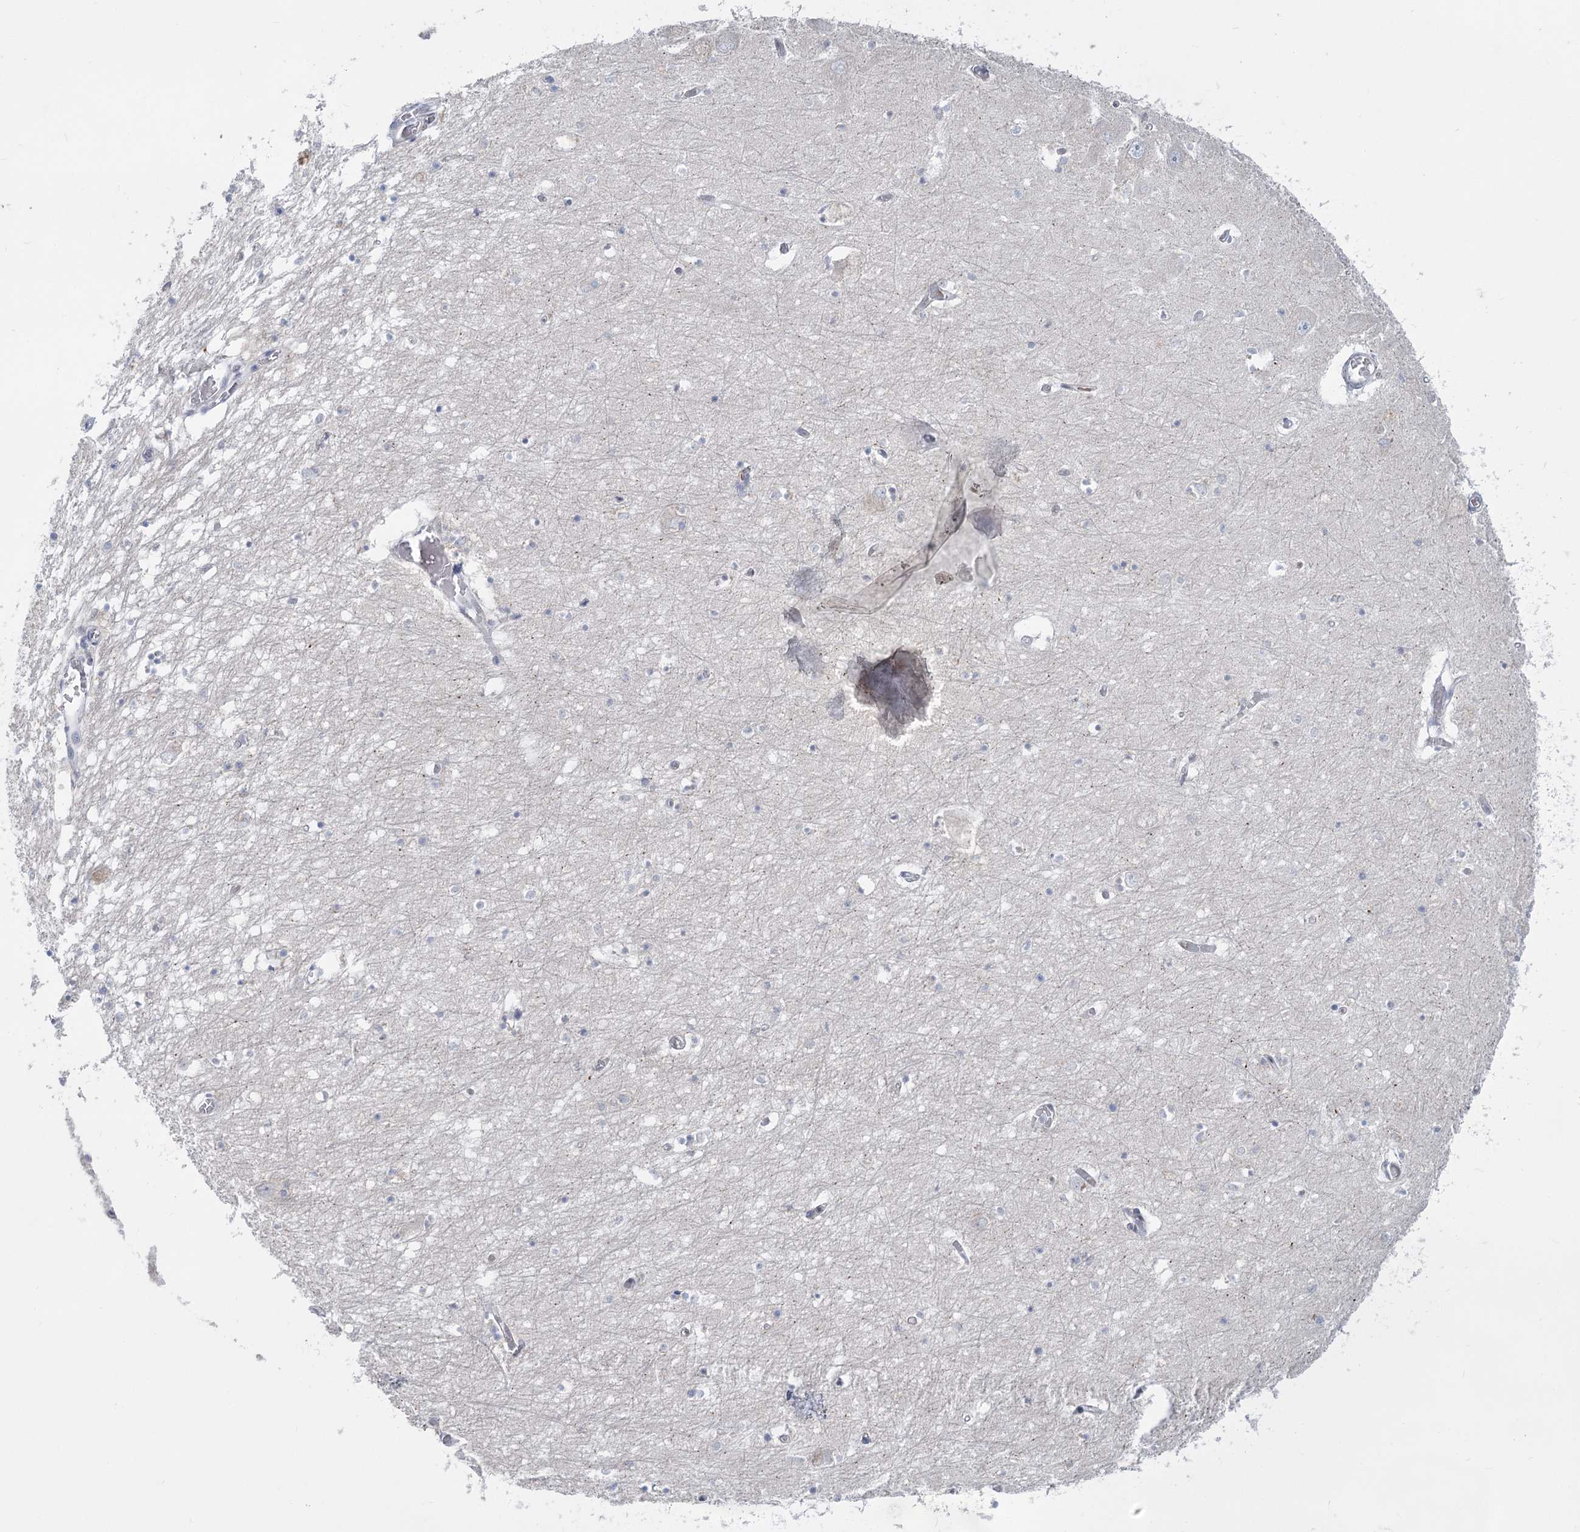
{"staining": {"intensity": "negative", "quantity": "none", "location": "none"}, "tissue": "hippocampus", "cell_type": "Glial cells", "image_type": "normal", "snomed": [{"axis": "morphology", "description": "Normal tissue, NOS"}, {"axis": "topography", "description": "Hippocampus"}], "caption": "IHC histopathology image of unremarkable hippocampus: hippocampus stained with DAB (3,3'-diaminobenzidine) shows no significant protein expression in glial cells.", "gene": "MTG1", "patient": {"sex": "male", "age": 70}}